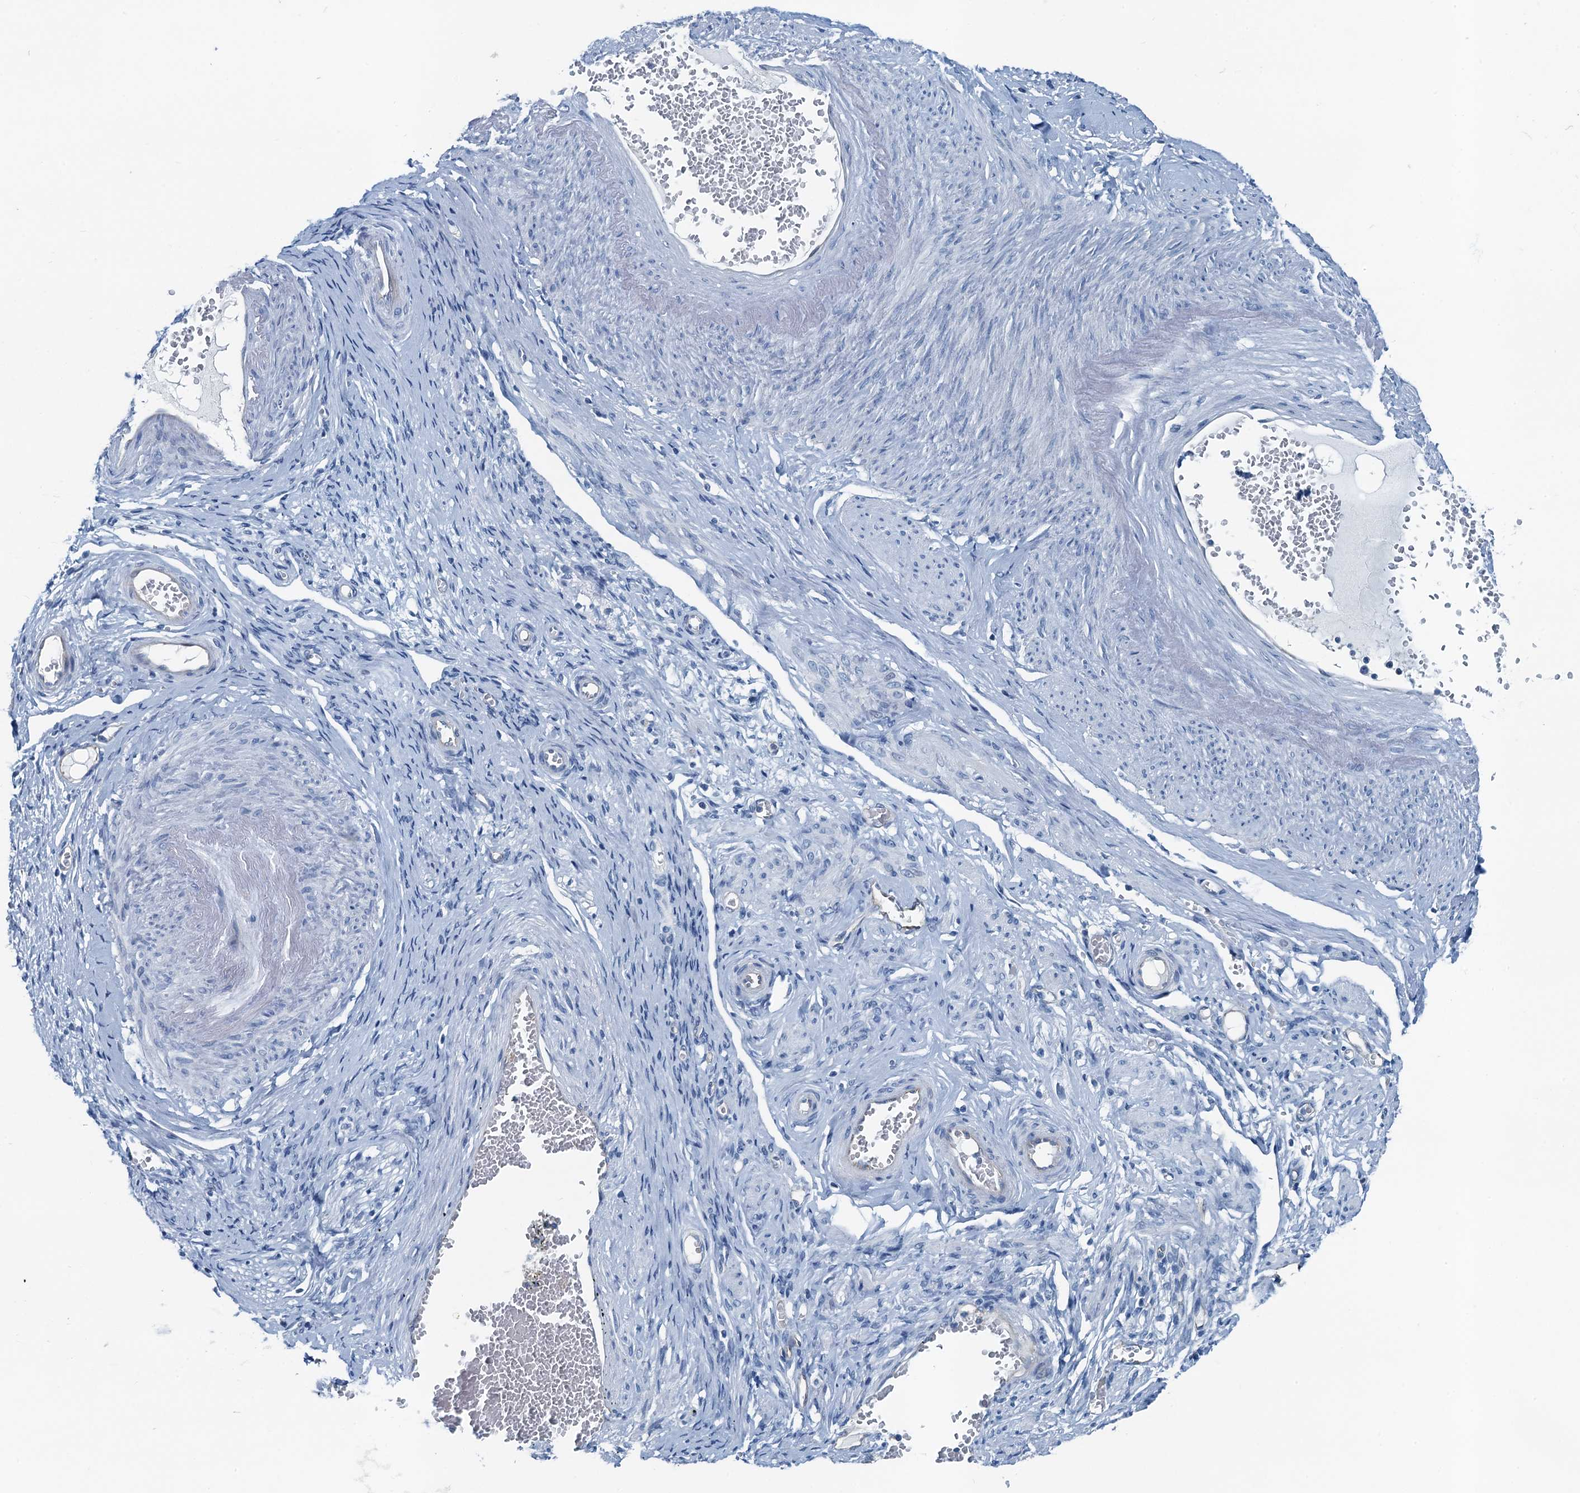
{"staining": {"intensity": "negative", "quantity": "none", "location": "none"}, "tissue": "adipose tissue", "cell_type": "Adipocytes", "image_type": "normal", "snomed": [{"axis": "morphology", "description": "Normal tissue, NOS"}, {"axis": "topography", "description": "Vascular tissue"}, {"axis": "topography", "description": "Fallopian tube"}, {"axis": "topography", "description": "Ovary"}], "caption": "The immunohistochemistry micrograph has no significant staining in adipocytes of adipose tissue. Nuclei are stained in blue.", "gene": "GFOD2", "patient": {"sex": "female", "age": 67}}